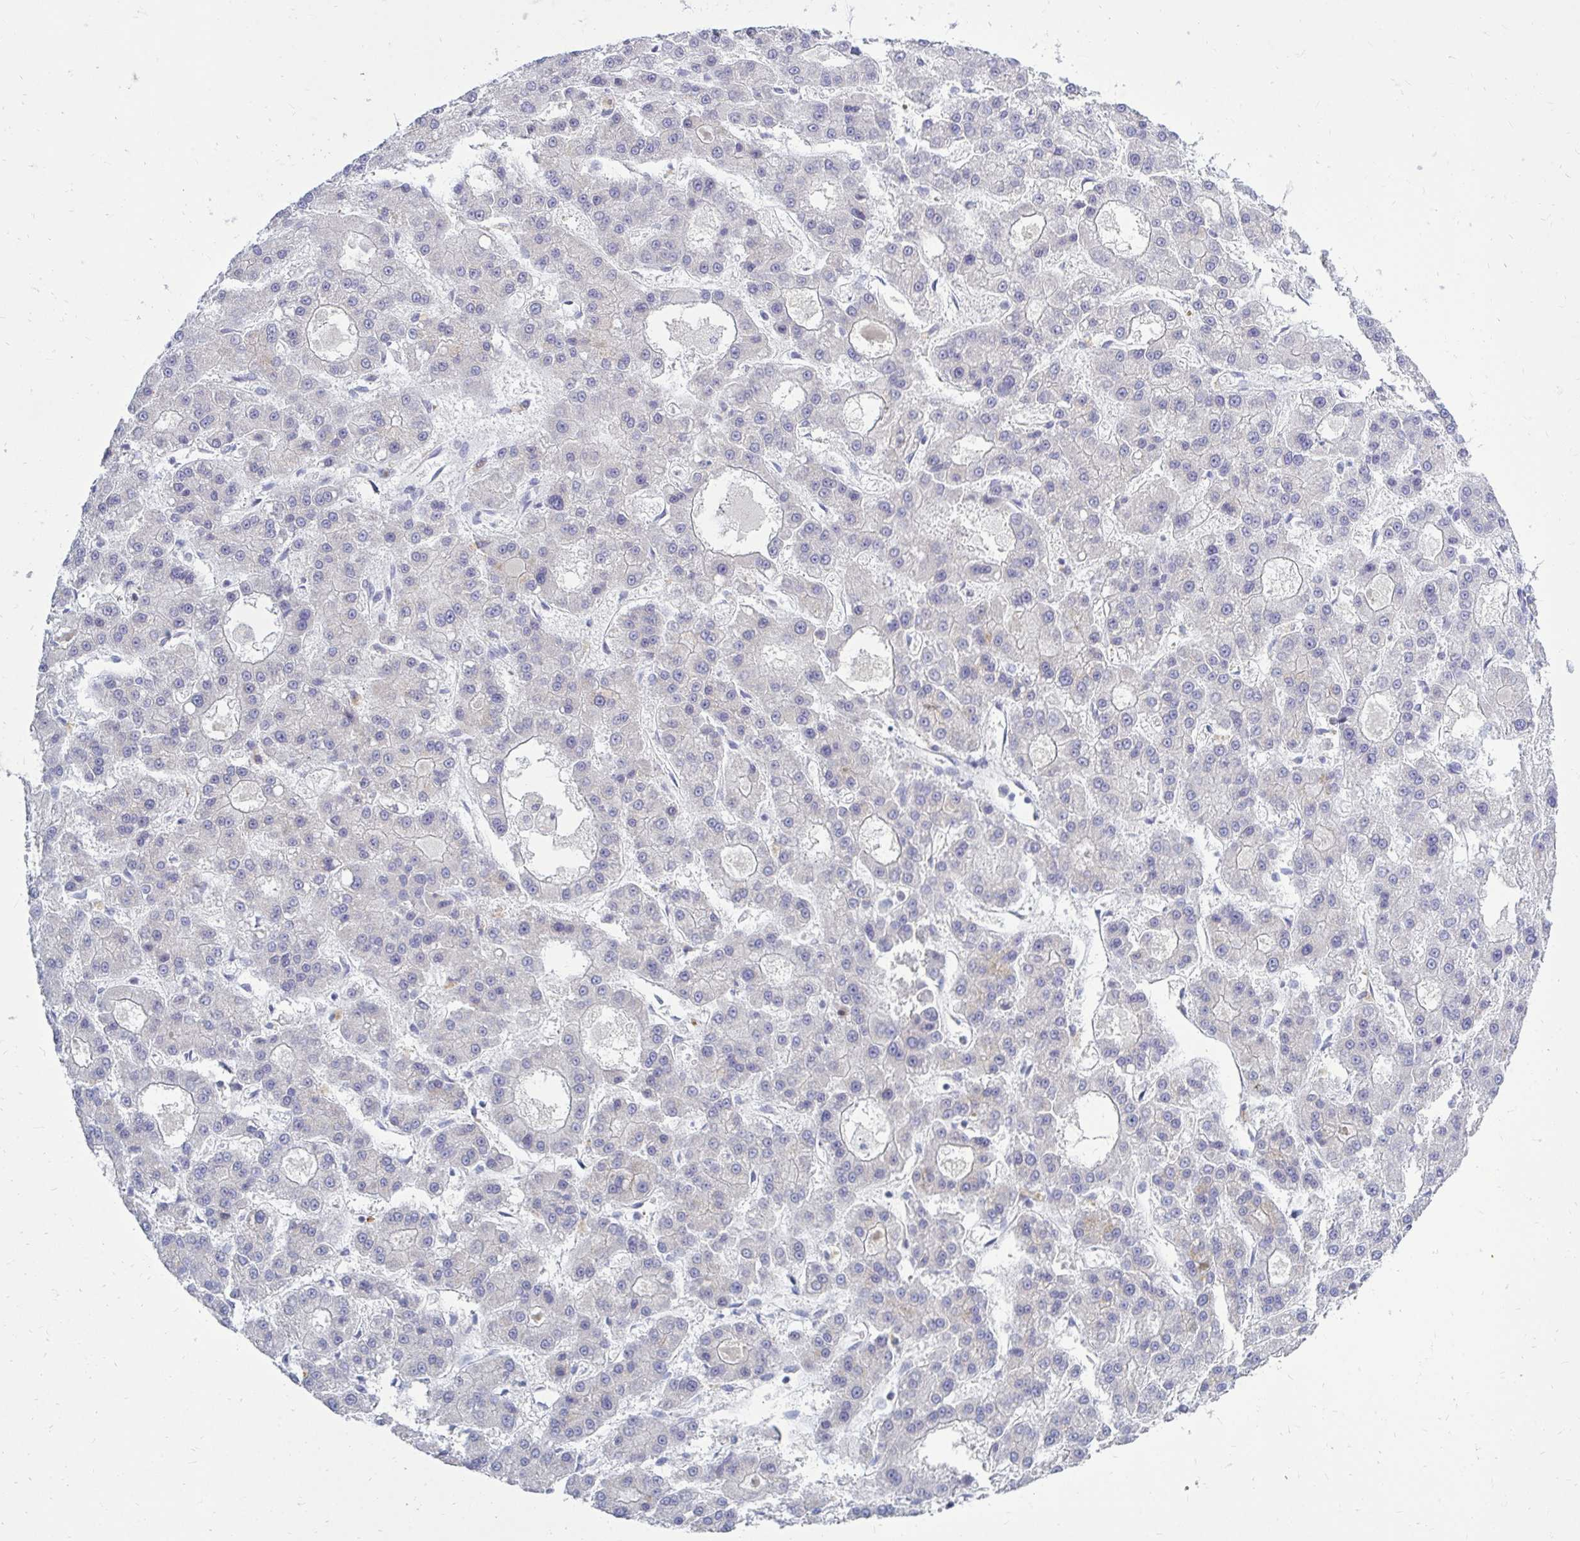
{"staining": {"intensity": "negative", "quantity": "none", "location": "none"}, "tissue": "liver cancer", "cell_type": "Tumor cells", "image_type": "cancer", "snomed": [{"axis": "morphology", "description": "Carcinoma, Hepatocellular, NOS"}, {"axis": "topography", "description": "Liver"}], "caption": "Tumor cells are negative for brown protein staining in liver cancer.", "gene": "OR10R2", "patient": {"sex": "male", "age": 70}}